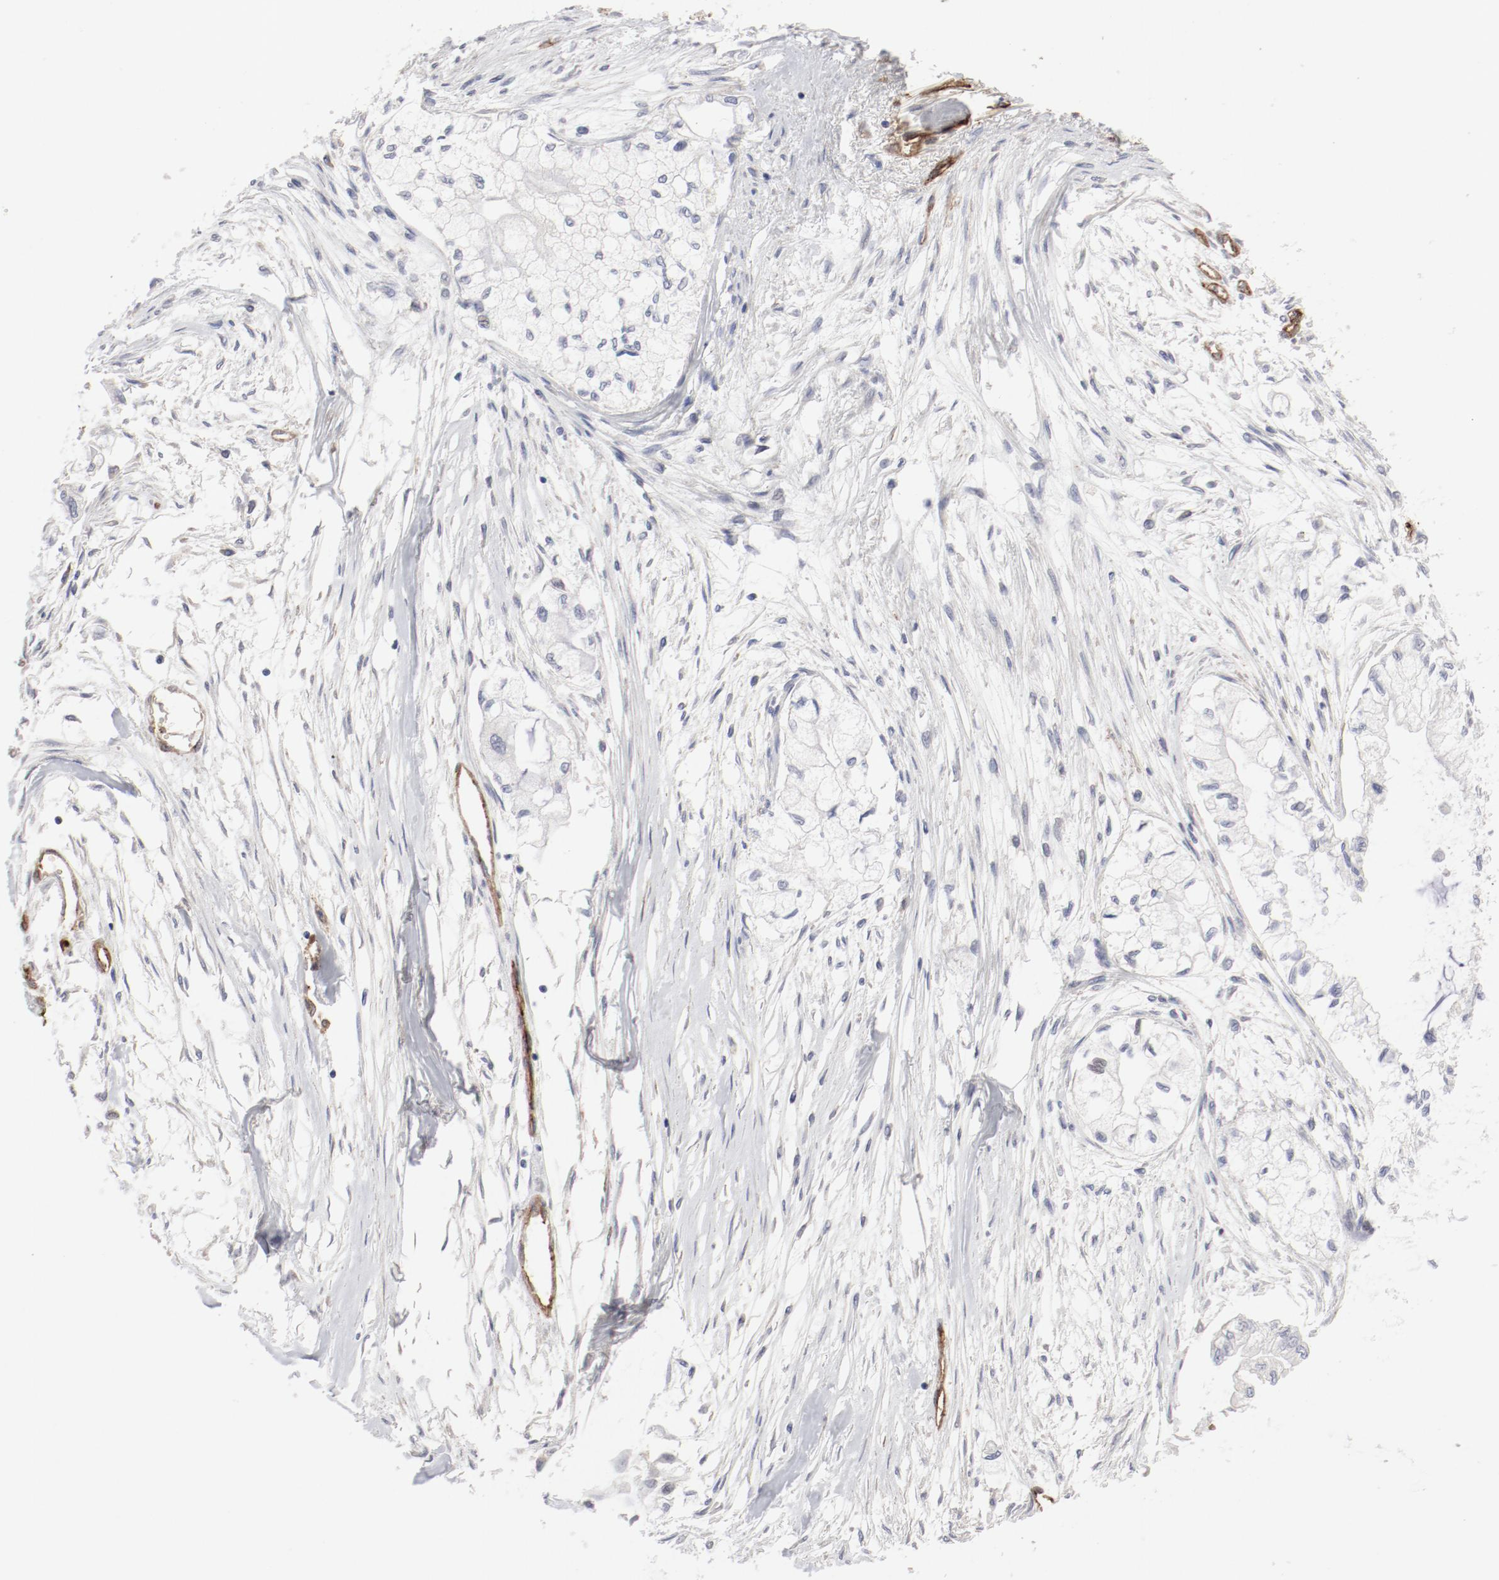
{"staining": {"intensity": "negative", "quantity": "none", "location": "none"}, "tissue": "pancreatic cancer", "cell_type": "Tumor cells", "image_type": "cancer", "snomed": [{"axis": "morphology", "description": "Adenocarcinoma, NOS"}, {"axis": "topography", "description": "Pancreas"}], "caption": "This is an immunohistochemistry (IHC) histopathology image of human adenocarcinoma (pancreatic). There is no staining in tumor cells.", "gene": "MAGED4", "patient": {"sex": "male", "age": 79}}